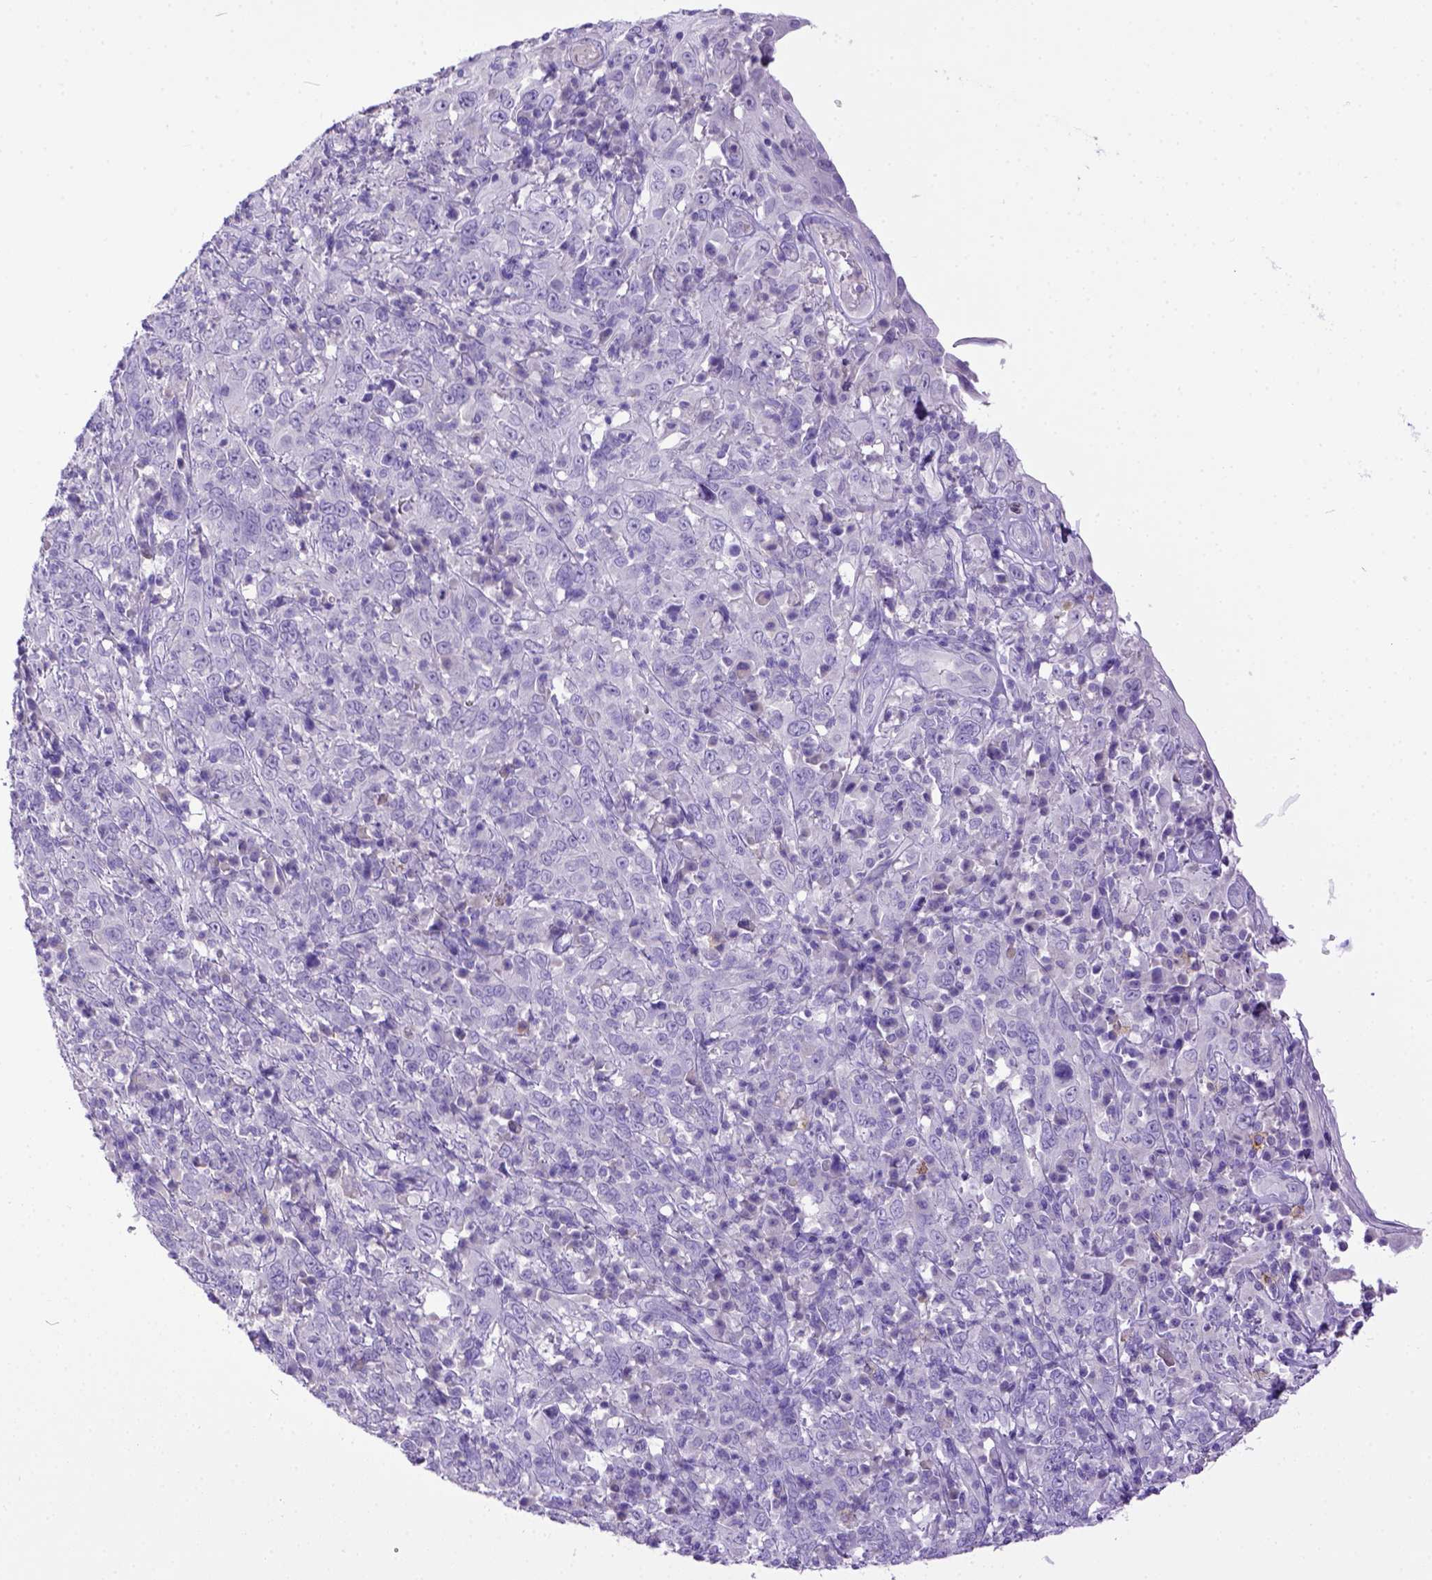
{"staining": {"intensity": "negative", "quantity": "none", "location": "none"}, "tissue": "cervical cancer", "cell_type": "Tumor cells", "image_type": "cancer", "snomed": [{"axis": "morphology", "description": "Squamous cell carcinoma, NOS"}, {"axis": "topography", "description": "Cervix"}], "caption": "Tumor cells are negative for protein expression in human squamous cell carcinoma (cervical). Brightfield microscopy of immunohistochemistry (IHC) stained with DAB (brown) and hematoxylin (blue), captured at high magnification.", "gene": "KIT", "patient": {"sex": "female", "age": 46}}